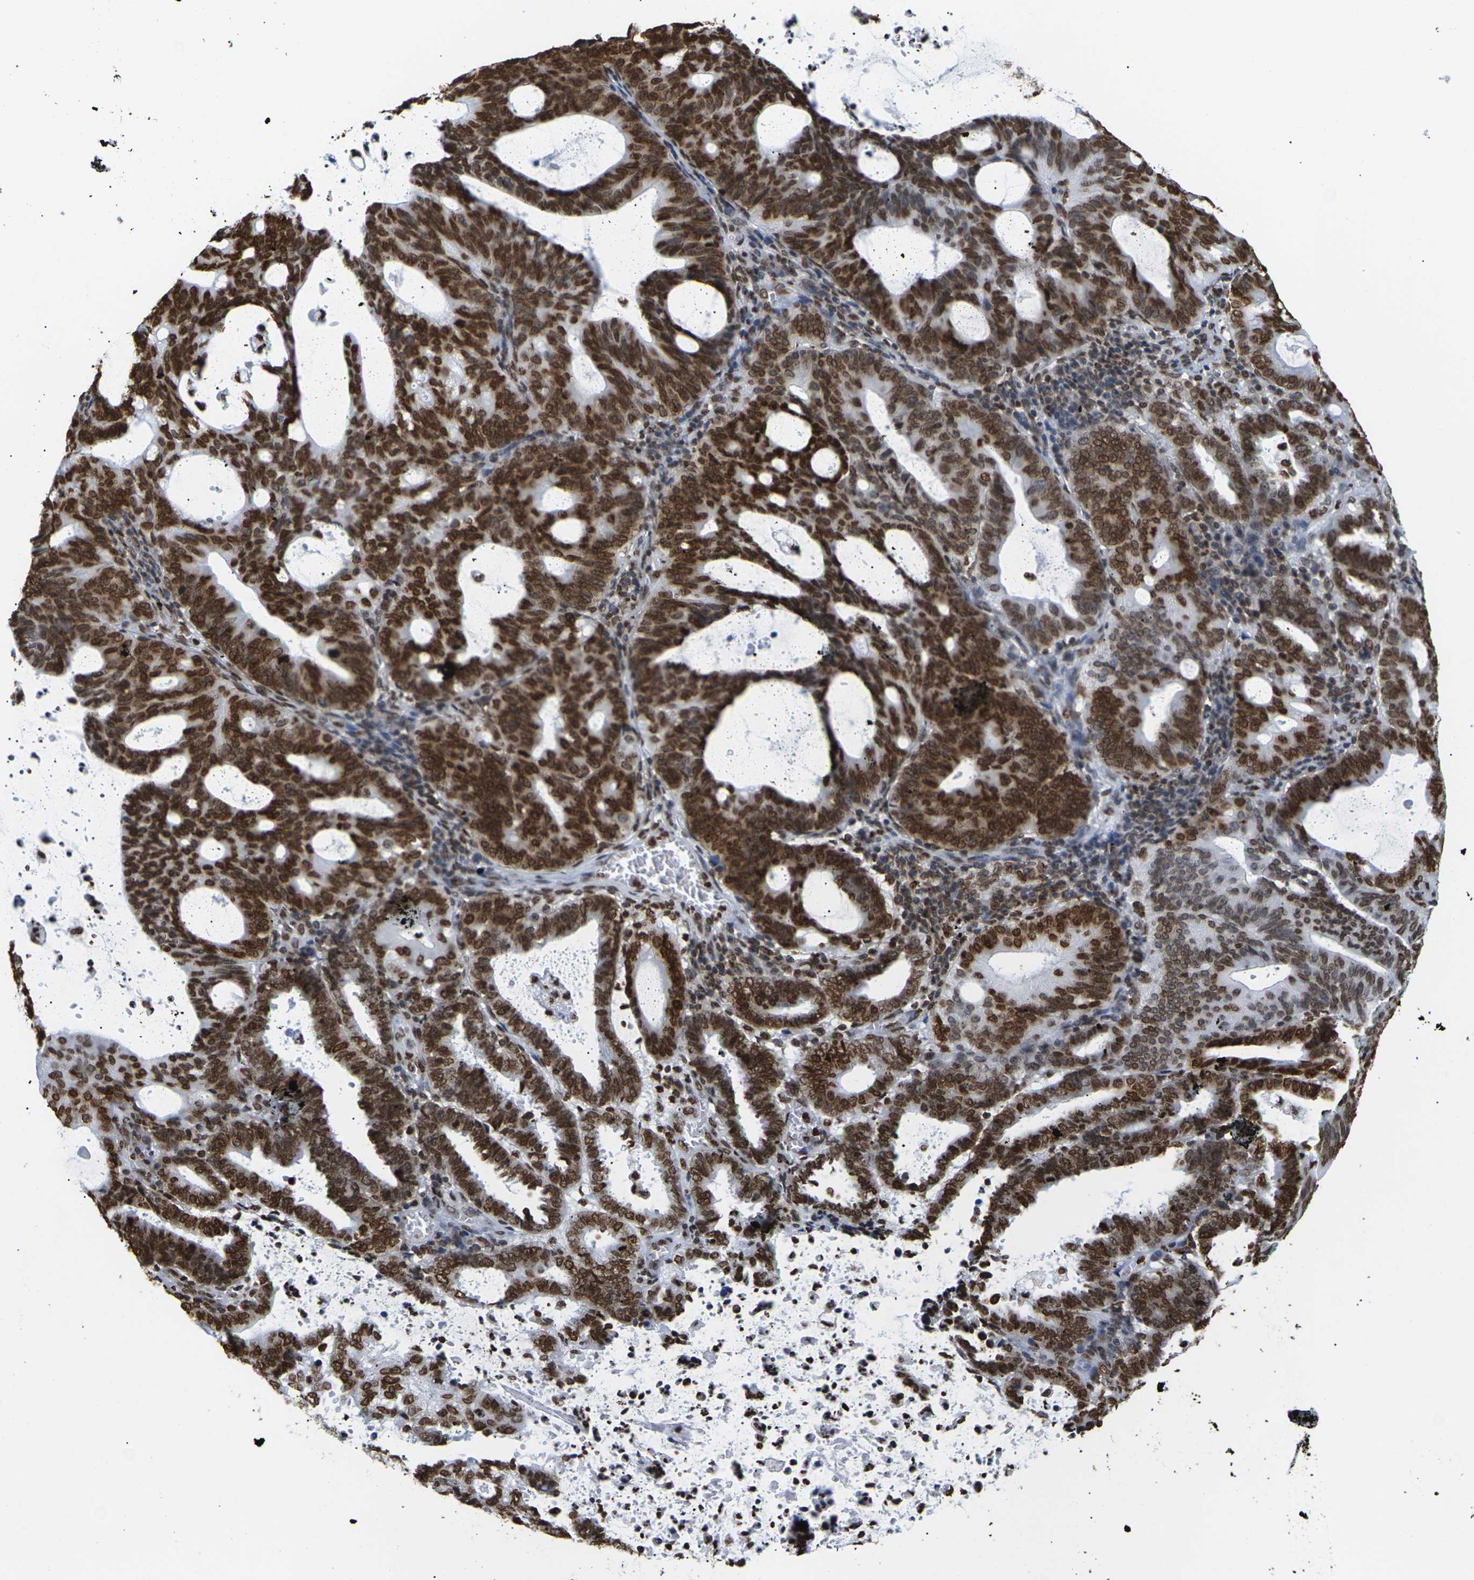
{"staining": {"intensity": "strong", "quantity": ">75%", "location": "cytoplasmic/membranous,nuclear"}, "tissue": "endometrial cancer", "cell_type": "Tumor cells", "image_type": "cancer", "snomed": [{"axis": "morphology", "description": "Adenocarcinoma, NOS"}, {"axis": "topography", "description": "Uterus"}], "caption": "Strong cytoplasmic/membranous and nuclear protein staining is seen in about >75% of tumor cells in adenocarcinoma (endometrial). (Stains: DAB (3,3'-diaminobenzidine) in brown, nuclei in blue, Microscopy: brightfield microscopy at high magnification).", "gene": "H2AC21", "patient": {"sex": "female", "age": 83}}